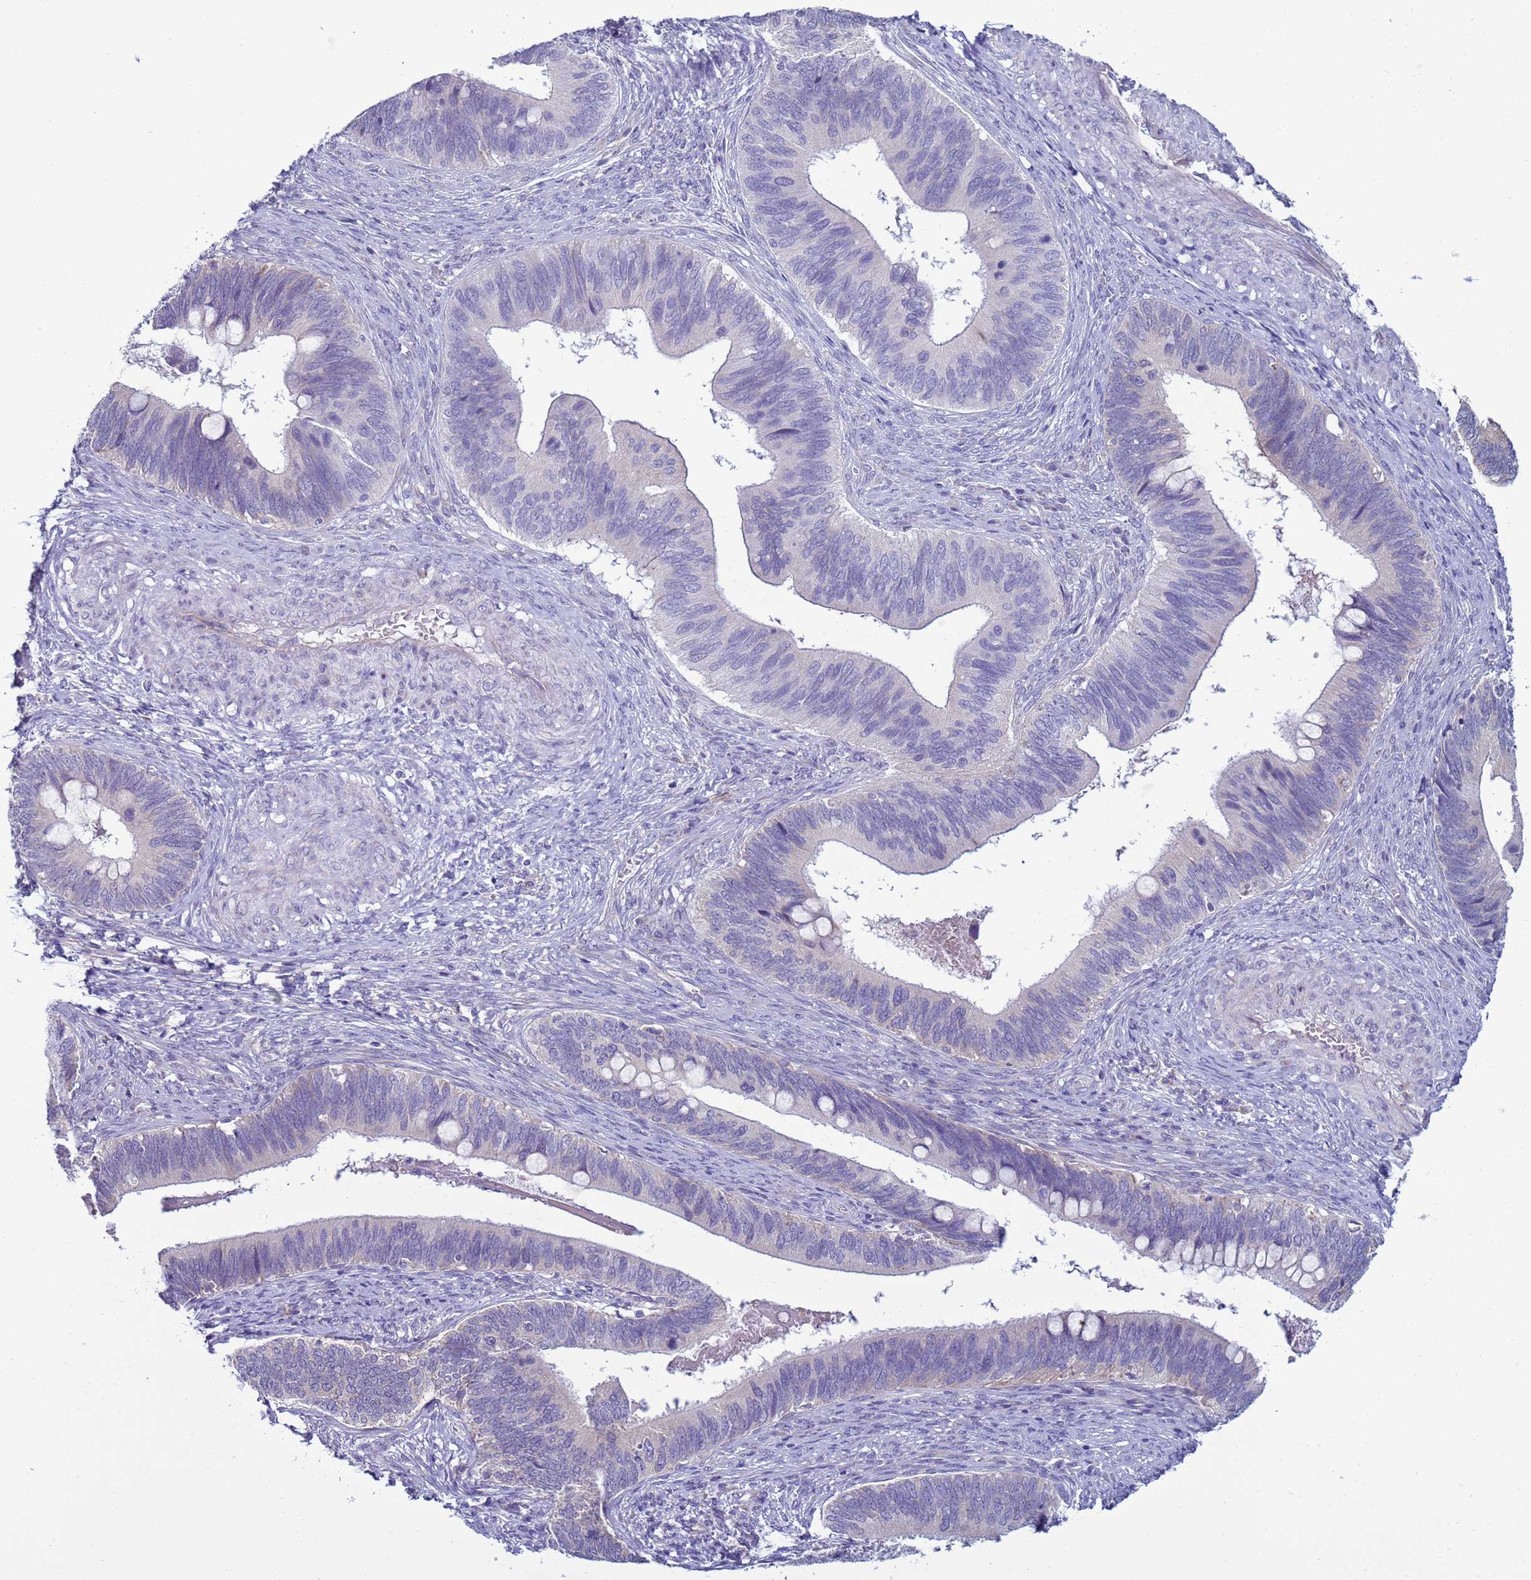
{"staining": {"intensity": "negative", "quantity": "none", "location": "none"}, "tissue": "cervical cancer", "cell_type": "Tumor cells", "image_type": "cancer", "snomed": [{"axis": "morphology", "description": "Adenocarcinoma, NOS"}, {"axis": "topography", "description": "Cervix"}], "caption": "Adenocarcinoma (cervical) was stained to show a protein in brown. There is no significant staining in tumor cells.", "gene": "ABHD17B", "patient": {"sex": "female", "age": 42}}